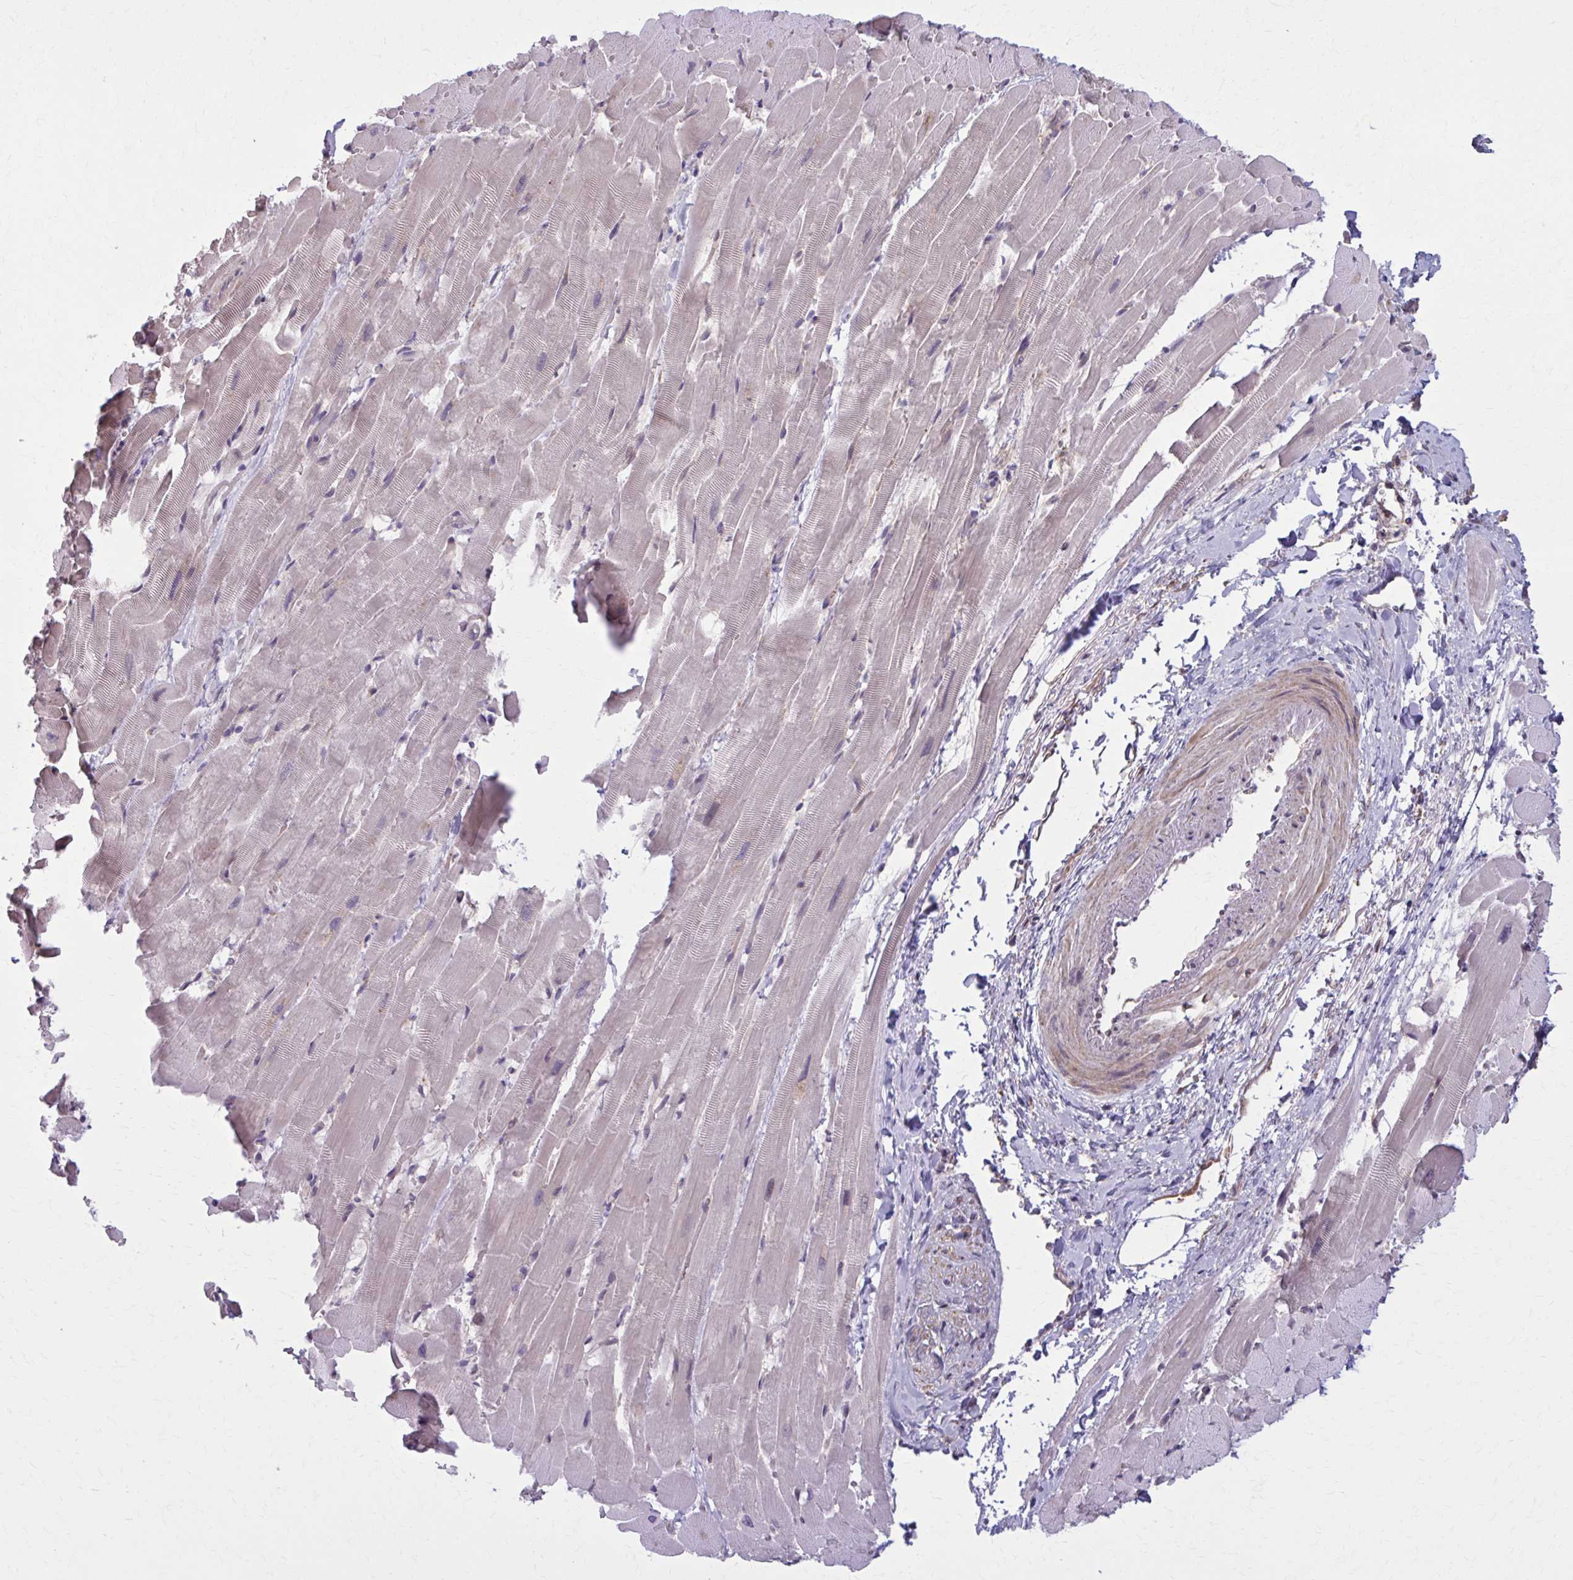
{"staining": {"intensity": "negative", "quantity": "none", "location": "none"}, "tissue": "heart muscle", "cell_type": "Cardiomyocytes", "image_type": "normal", "snomed": [{"axis": "morphology", "description": "Normal tissue, NOS"}, {"axis": "topography", "description": "Heart"}], "caption": "Human heart muscle stained for a protein using immunohistochemistry (IHC) reveals no positivity in cardiomyocytes.", "gene": "NUMBL", "patient": {"sex": "male", "age": 37}}